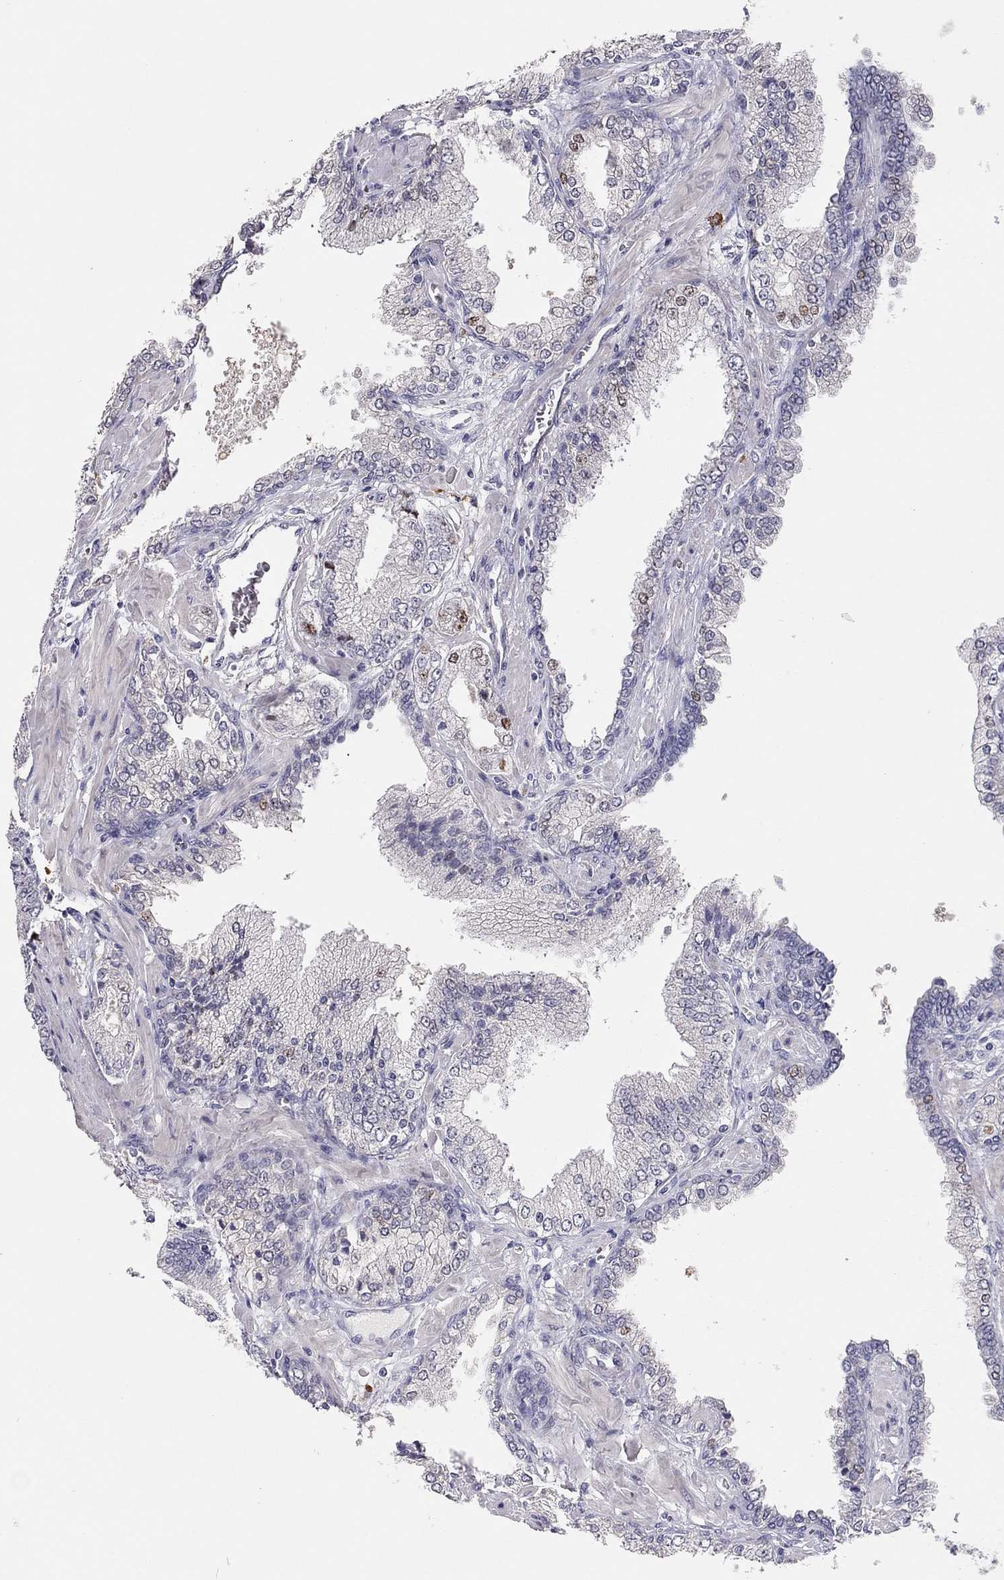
{"staining": {"intensity": "negative", "quantity": "none", "location": "none"}, "tissue": "prostate cancer", "cell_type": "Tumor cells", "image_type": "cancer", "snomed": [{"axis": "morphology", "description": "Adenocarcinoma, NOS"}, {"axis": "topography", "description": "Prostate"}], "caption": "A photomicrograph of adenocarcinoma (prostate) stained for a protein shows no brown staining in tumor cells.", "gene": "SCARB1", "patient": {"sex": "male", "age": 64}}